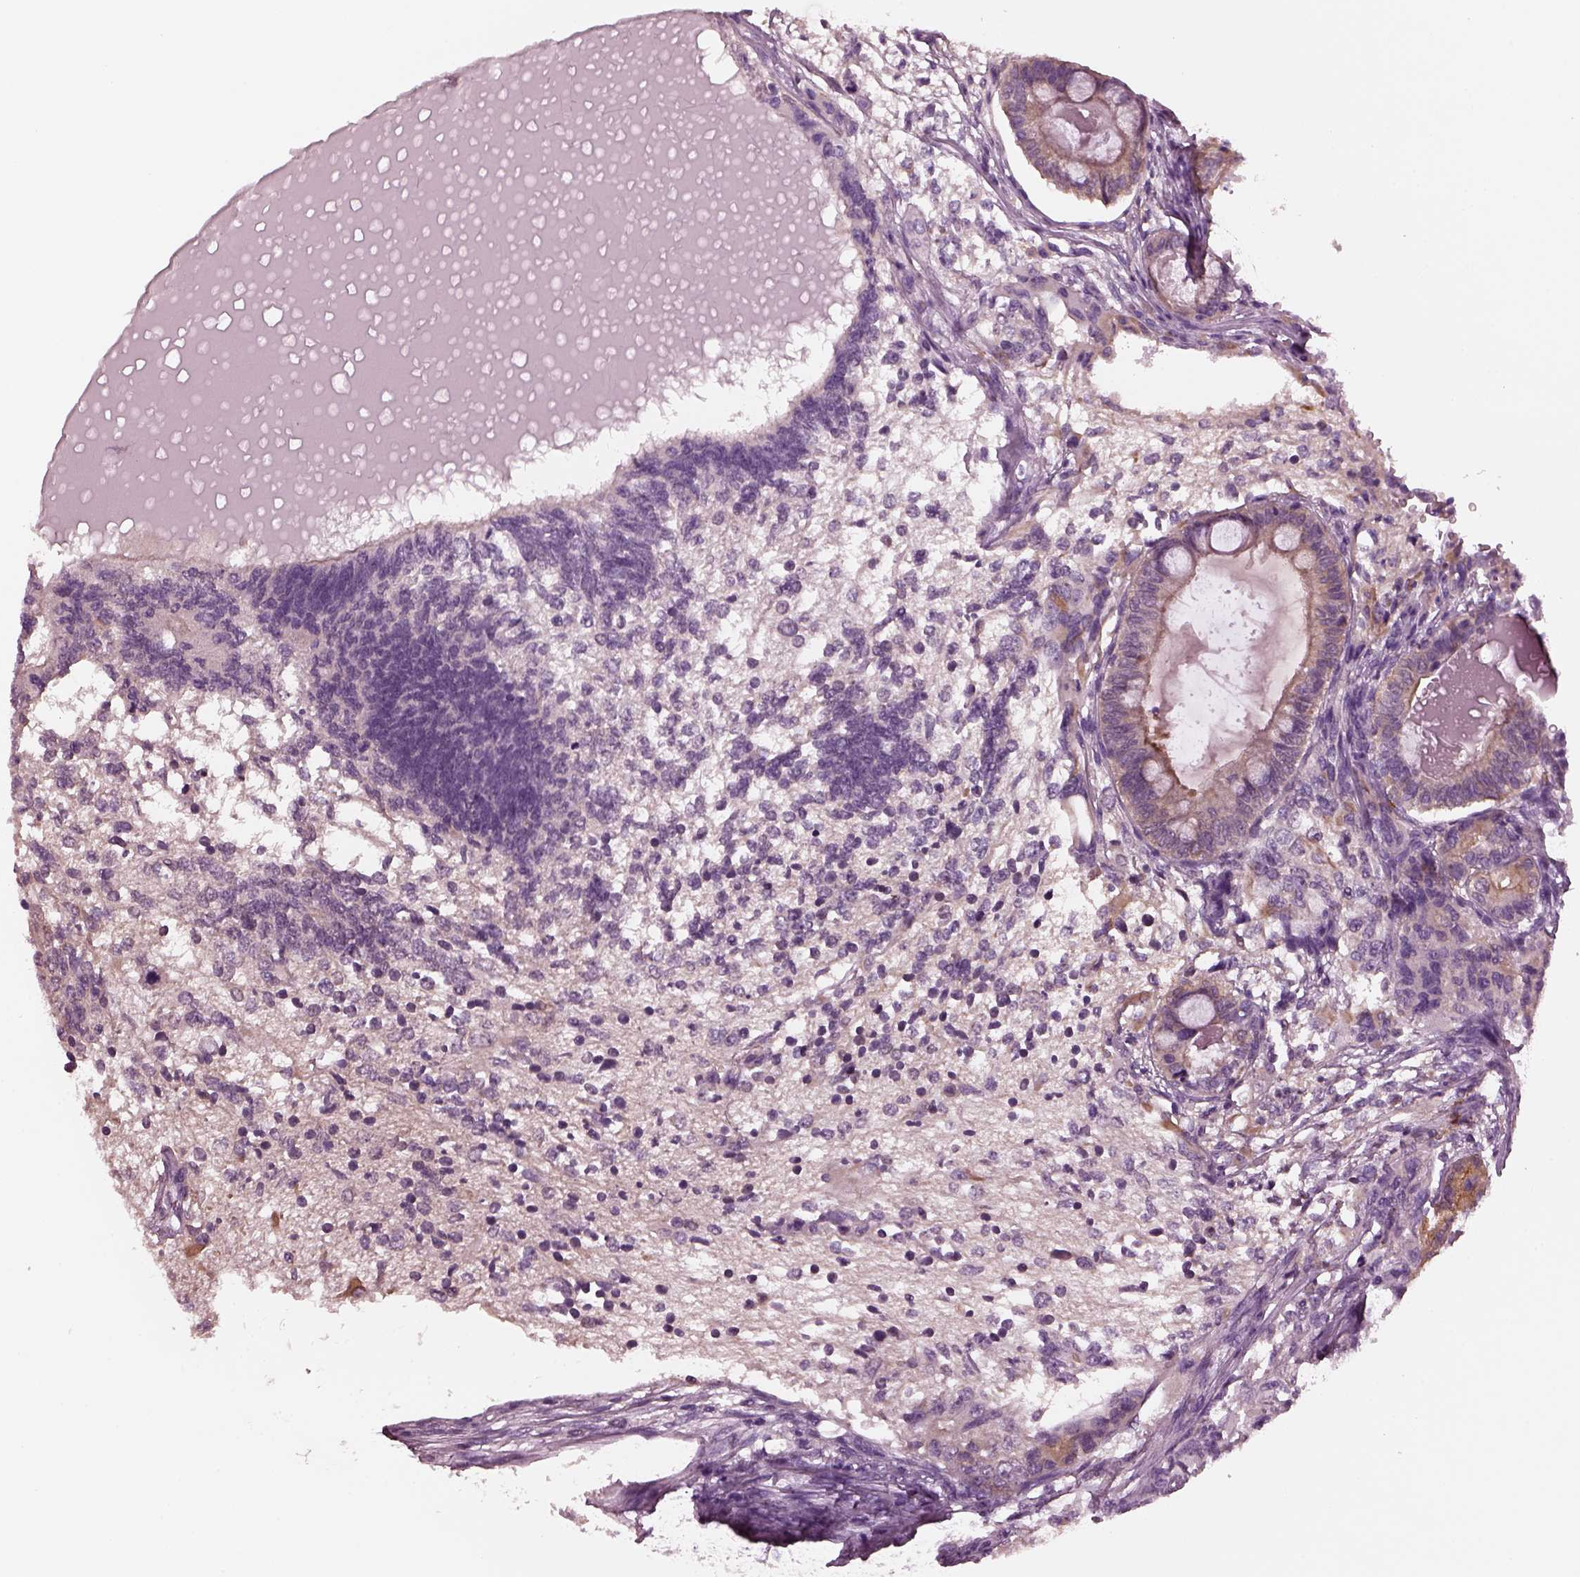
{"staining": {"intensity": "negative", "quantity": "none", "location": "none"}, "tissue": "testis cancer", "cell_type": "Tumor cells", "image_type": "cancer", "snomed": [{"axis": "morphology", "description": "Seminoma, NOS"}, {"axis": "morphology", "description": "Carcinoma, Embryonal, NOS"}, {"axis": "topography", "description": "Testis"}], "caption": "Histopathology image shows no protein expression in tumor cells of testis cancer tissue. Brightfield microscopy of IHC stained with DAB (3,3'-diaminobenzidine) (brown) and hematoxylin (blue), captured at high magnification.", "gene": "SHTN1", "patient": {"sex": "male", "age": 41}}